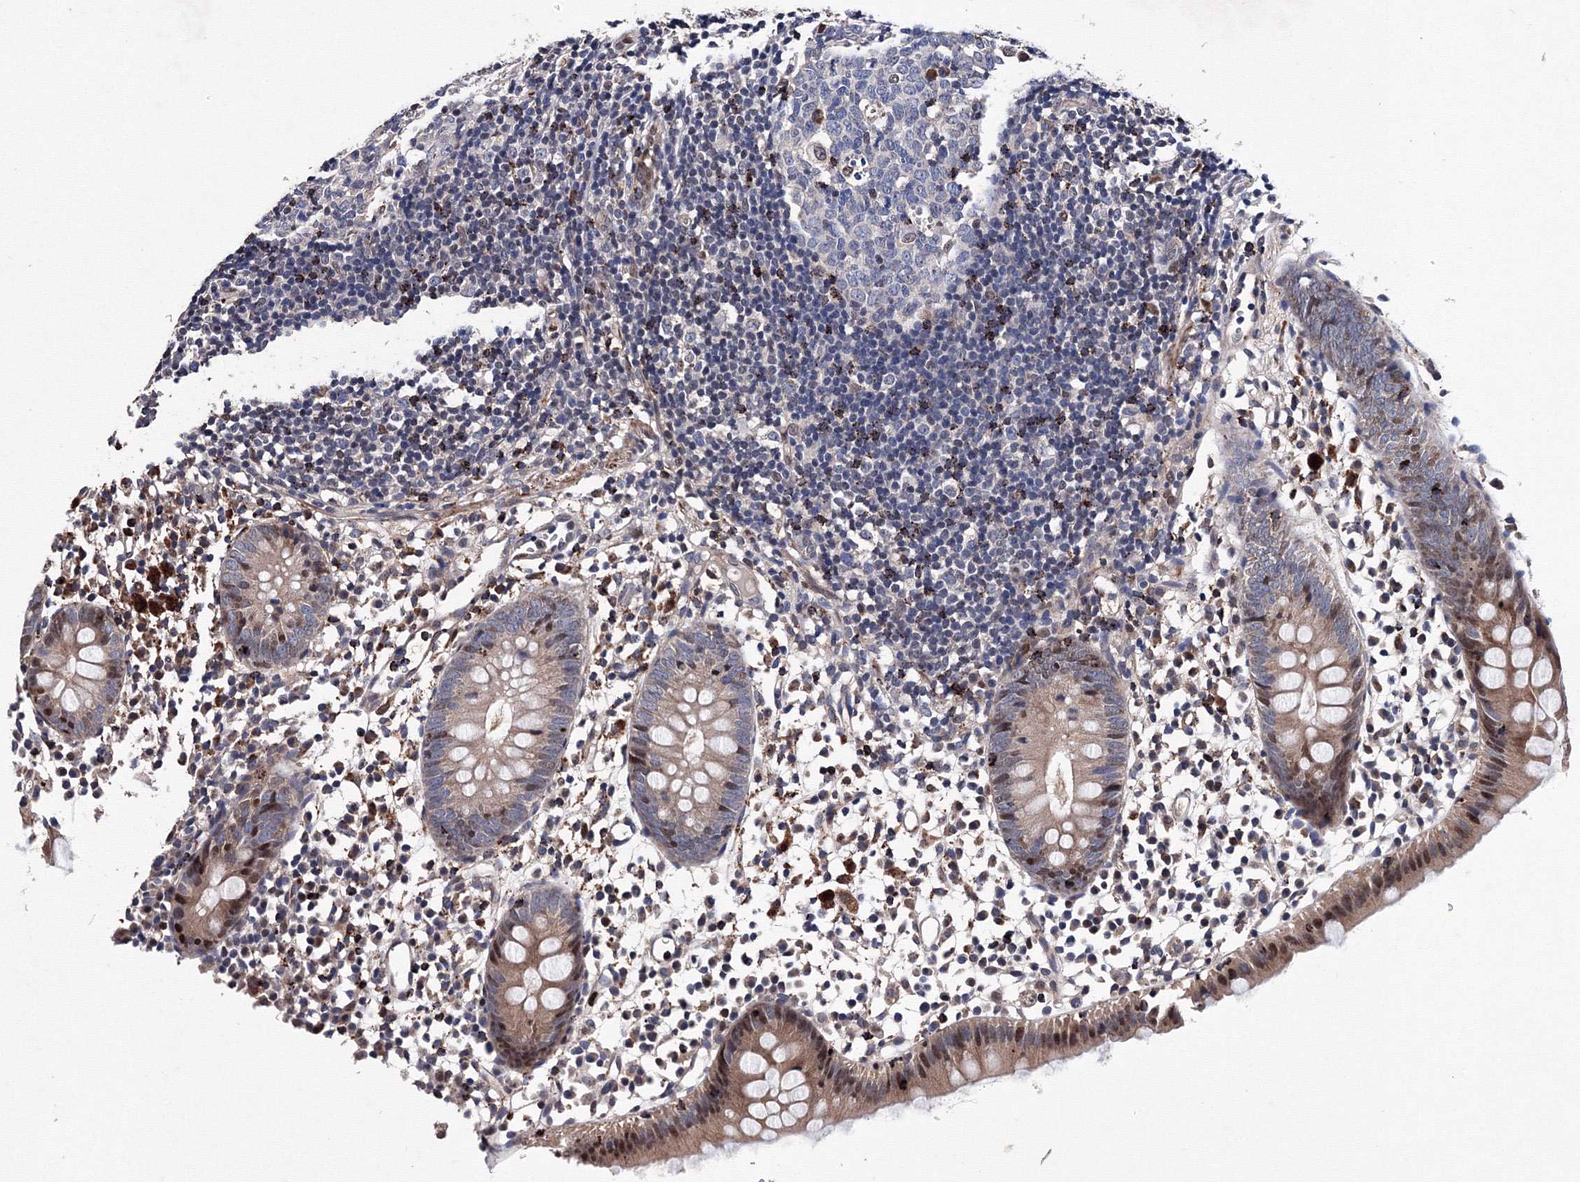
{"staining": {"intensity": "moderate", "quantity": ">75%", "location": "cytoplasmic/membranous,nuclear"}, "tissue": "appendix", "cell_type": "Glandular cells", "image_type": "normal", "snomed": [{"axis": "morphology", "description": "Normal tissue, NOS"}, {"axis": "topography", "description": "Appendix"}], "caption": "High-magnification brightfield microscopy of normal appendix stained with DAB (brown) and counterstained with hematoxylin (blue). glandular cells exhibit moderate cytoplasmic/membranous,nuclear positivity is seen in approximately>75% of cells.", "gene": "PHYKPL", "patient": {"sex": "female", "age": 20}}